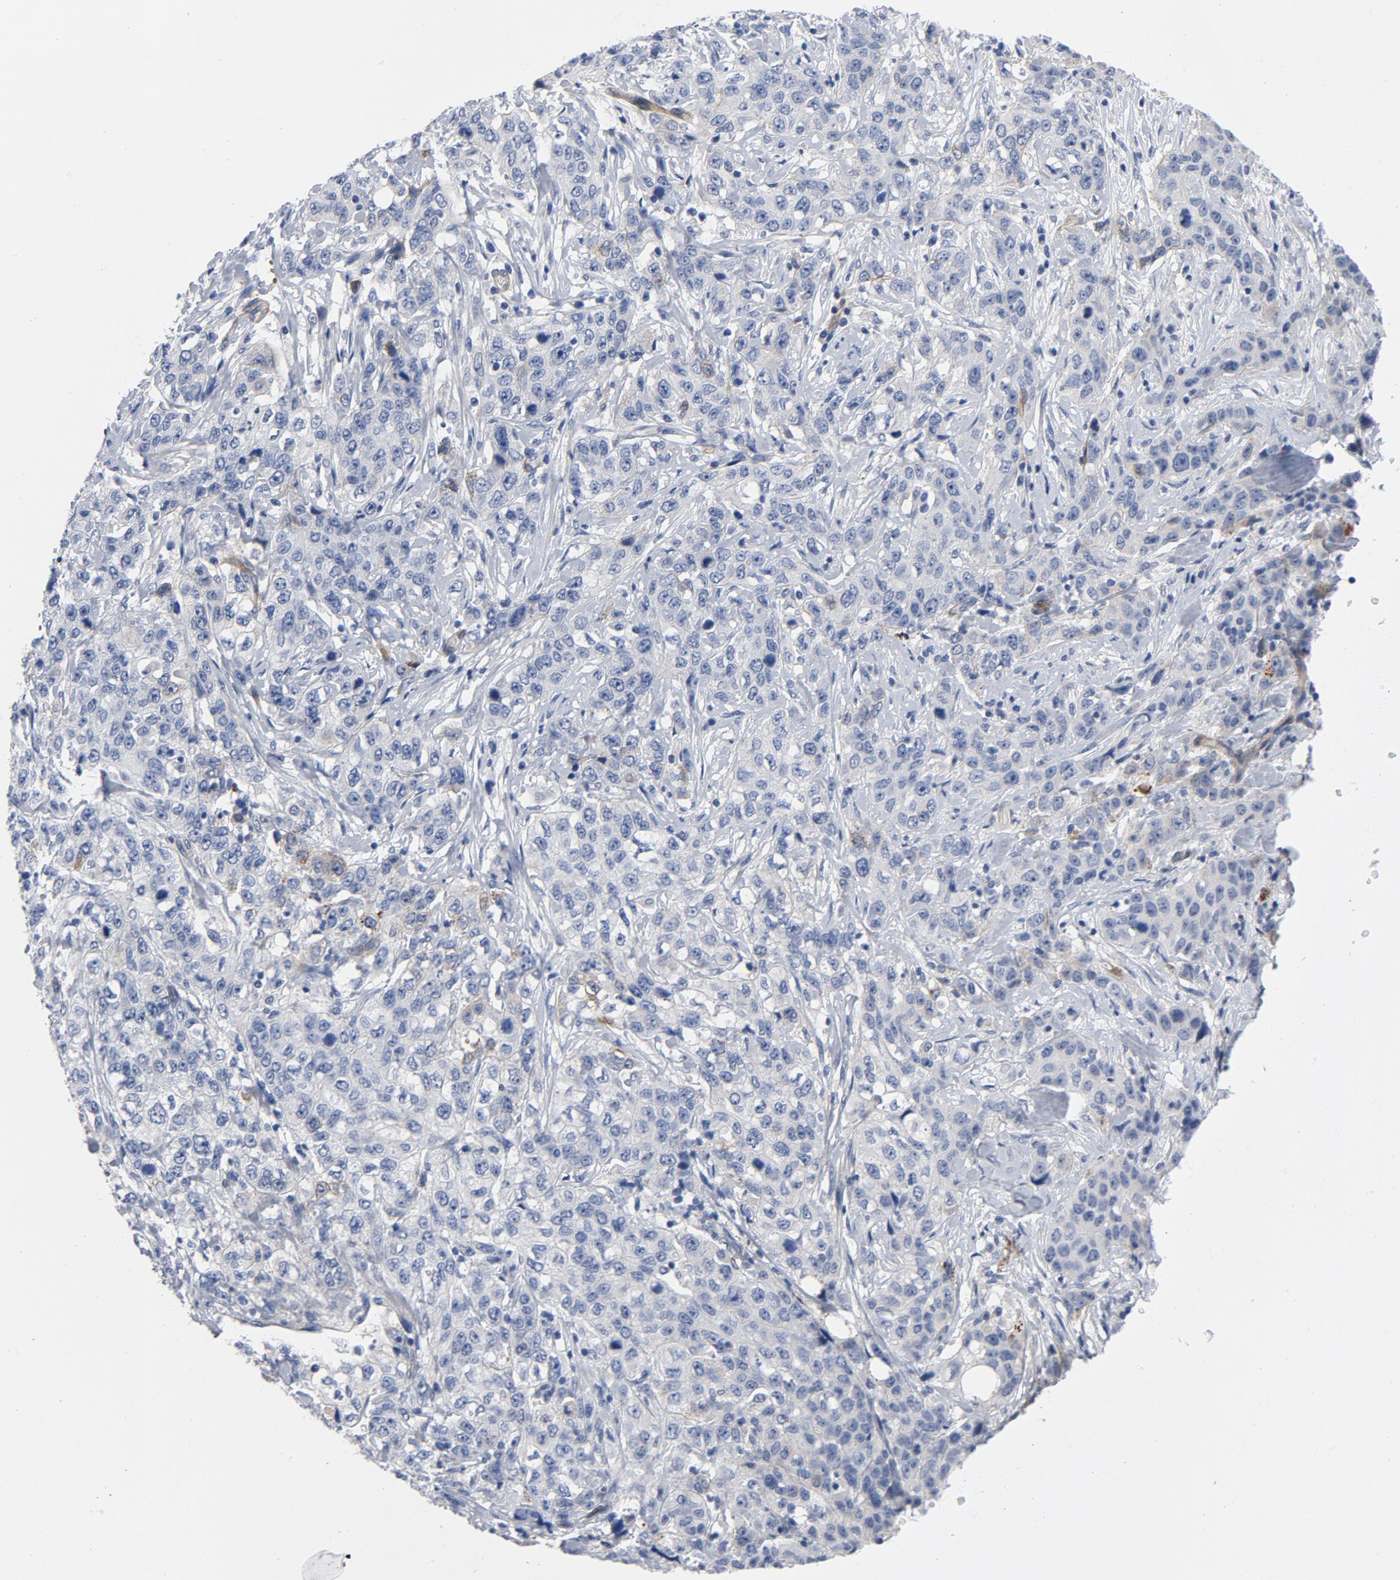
{"staining": {"intensity": "negative", "quantity": "none", "location": "none"}, "tissue": "stomach cancer", "cell_type": "Tumor cells", "image_type": "cancer", "snomed": [{"axis": "morphology", "description": "Adenocarcinoma, NOS"}, {"axis": "topography", "description": "Stomach"}], "caption": "The photomicrograph displays no staining of tumor cells in stomach cancer.", "gene": "LAMC1", "patient": {"sex": "male", "age": 48}}